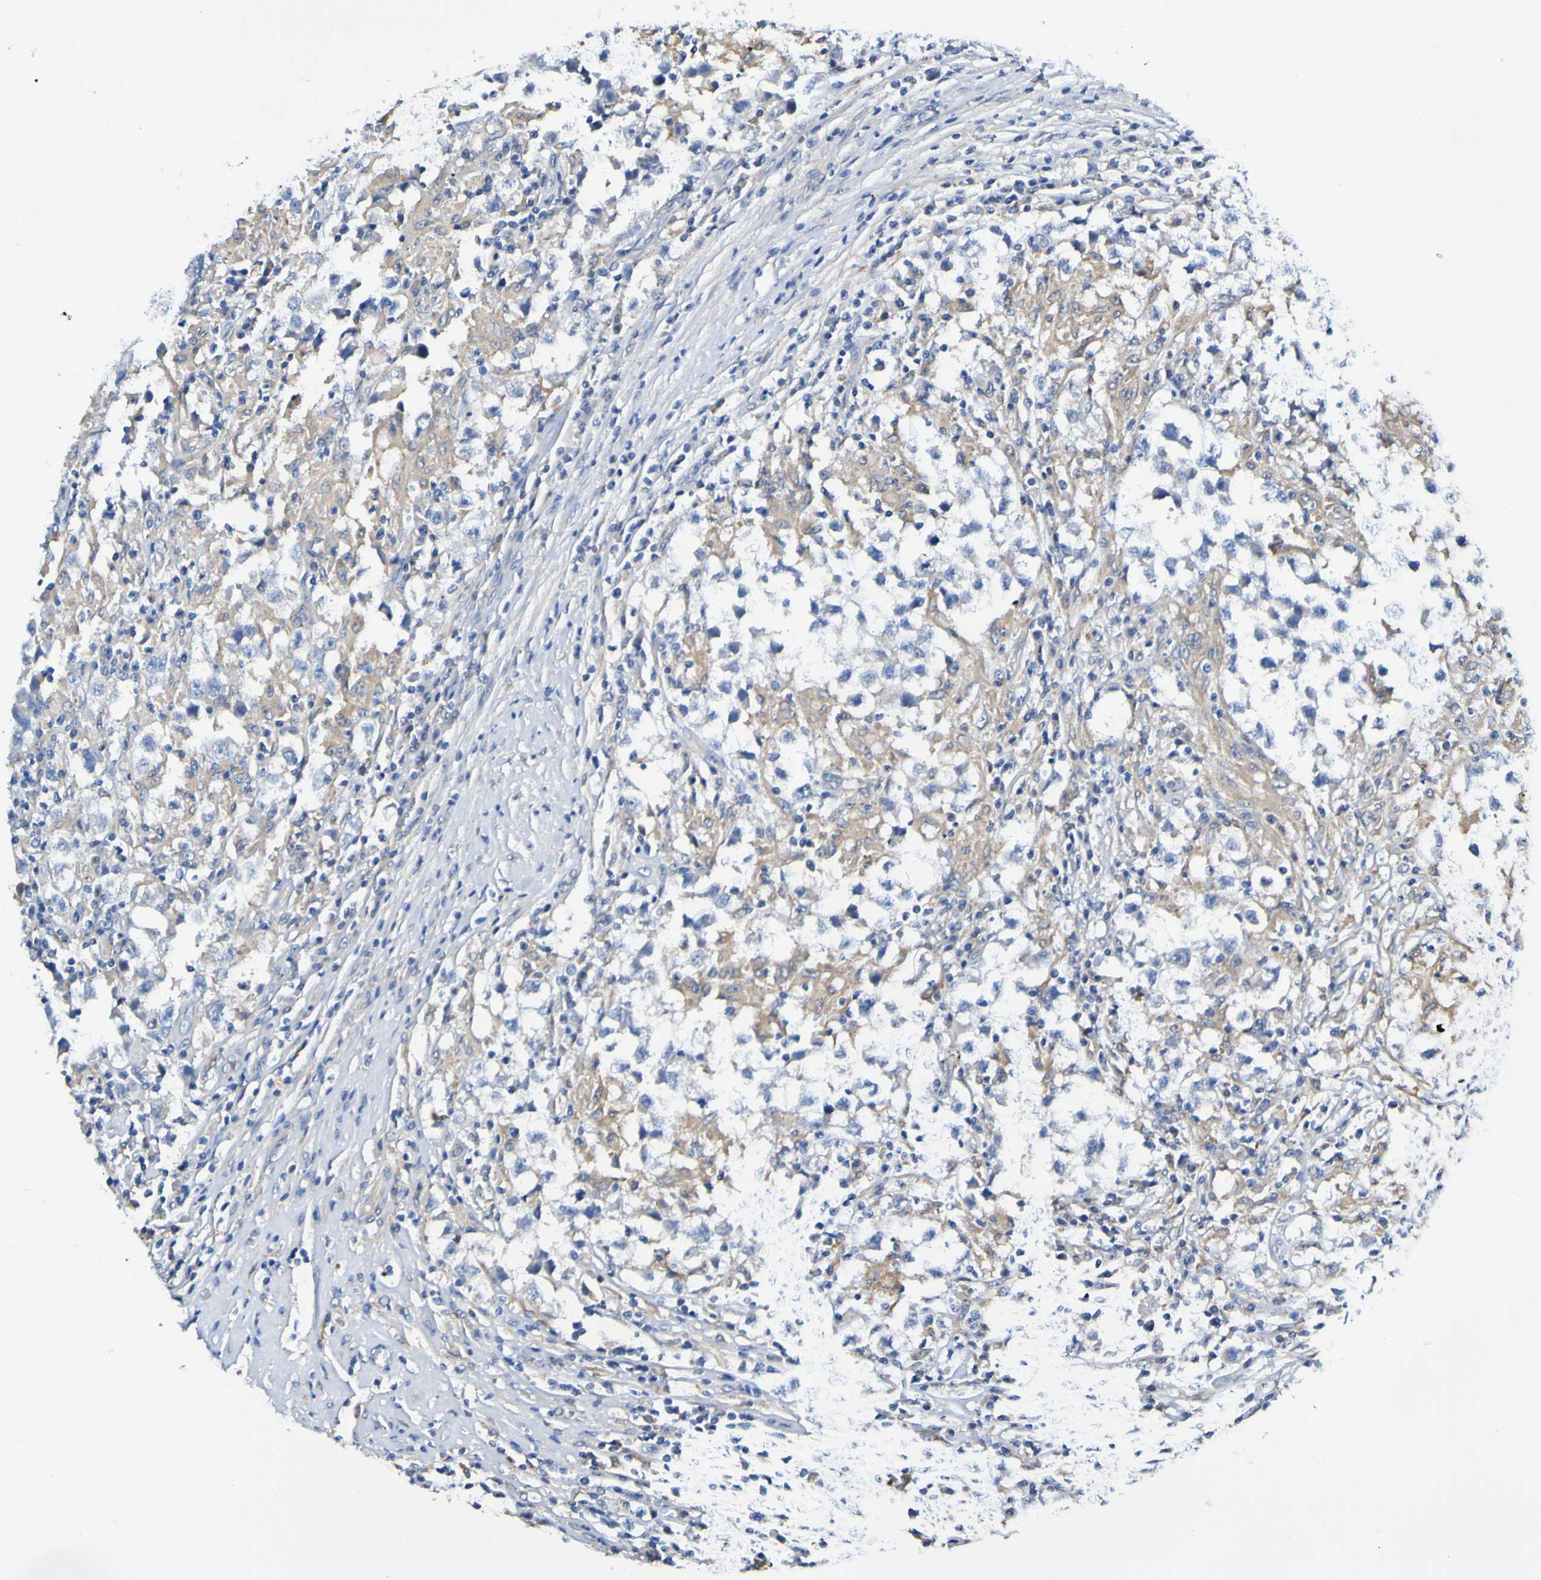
{"staining": {"intensity": "weak", "quantity": ">75%", "location": "cytoplasmic/membranous"}, "tissue": "testis cancer", "cell_type": "Tumor cells", "image_type": "cancer", "snomed": [{"axis": "morphology", "description": "Carcinoma, Embryonal, NOS"}, {"axis": "topography", "description": "Testis"}], "caption": "Protein staining of testis cancer (embryonal carcinoma) tissue displays weak cytoplasmic/membranous expression in about >75% of tumor cells.", "gene": "METAP2", "patient": {"sex": "male", "age": 21}}